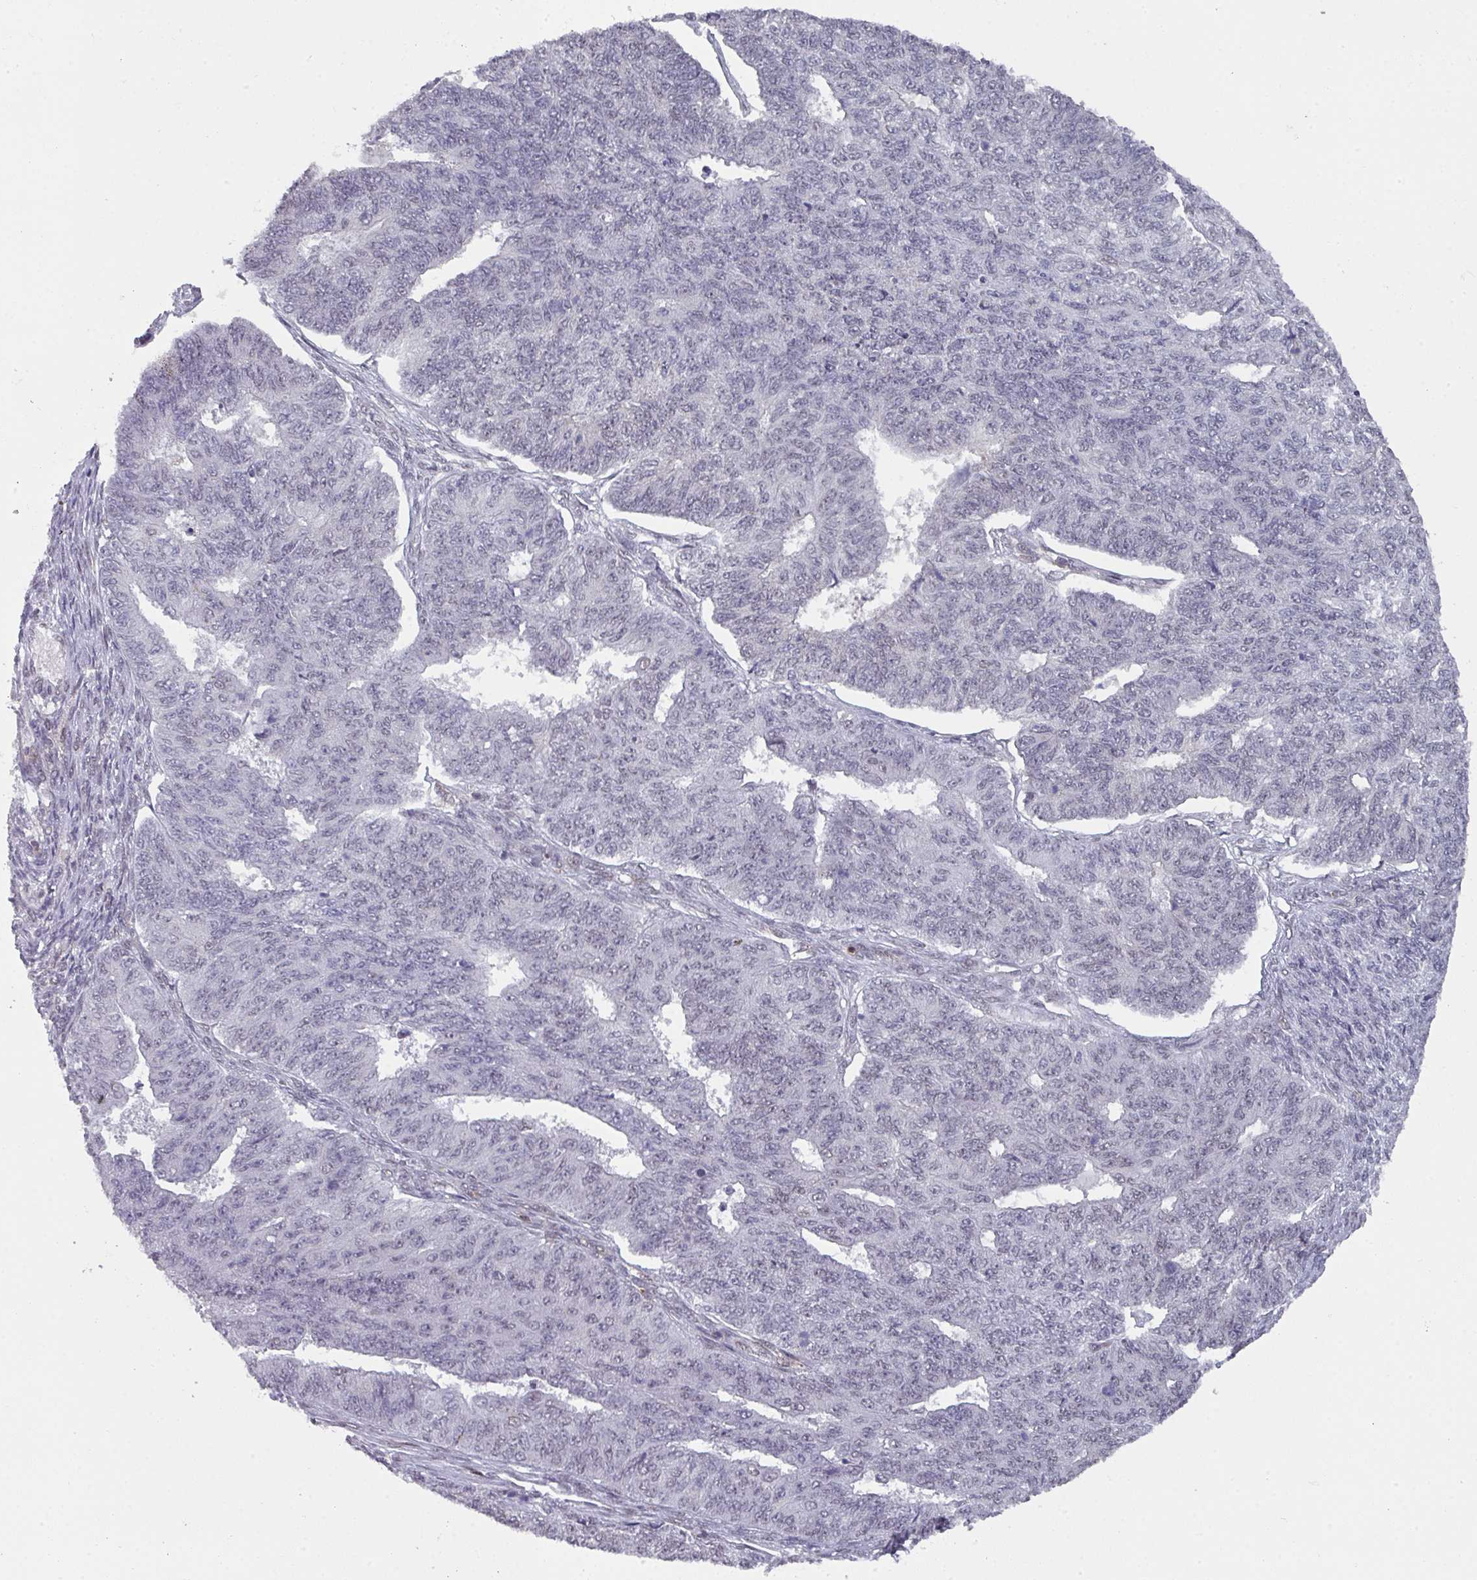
{"staining": {"intensity": "negative", "quantity": "none", "location": "none"}, "tissue": "endometrial cancer", "cell_type": "Tumor cells", "image_type": "cancer", "snomed": [{"axis": "morphology", "description": "Adenocarcinoma, NOS"}, {"axis": "topography", "description": "Endometrium"}], "caption": "Immunohistochemical staining of human endometrial cancer displays no significant staining in tumor cells.", "gene": "RASAL3", "patient": {"sex": "female", "age": 32}}